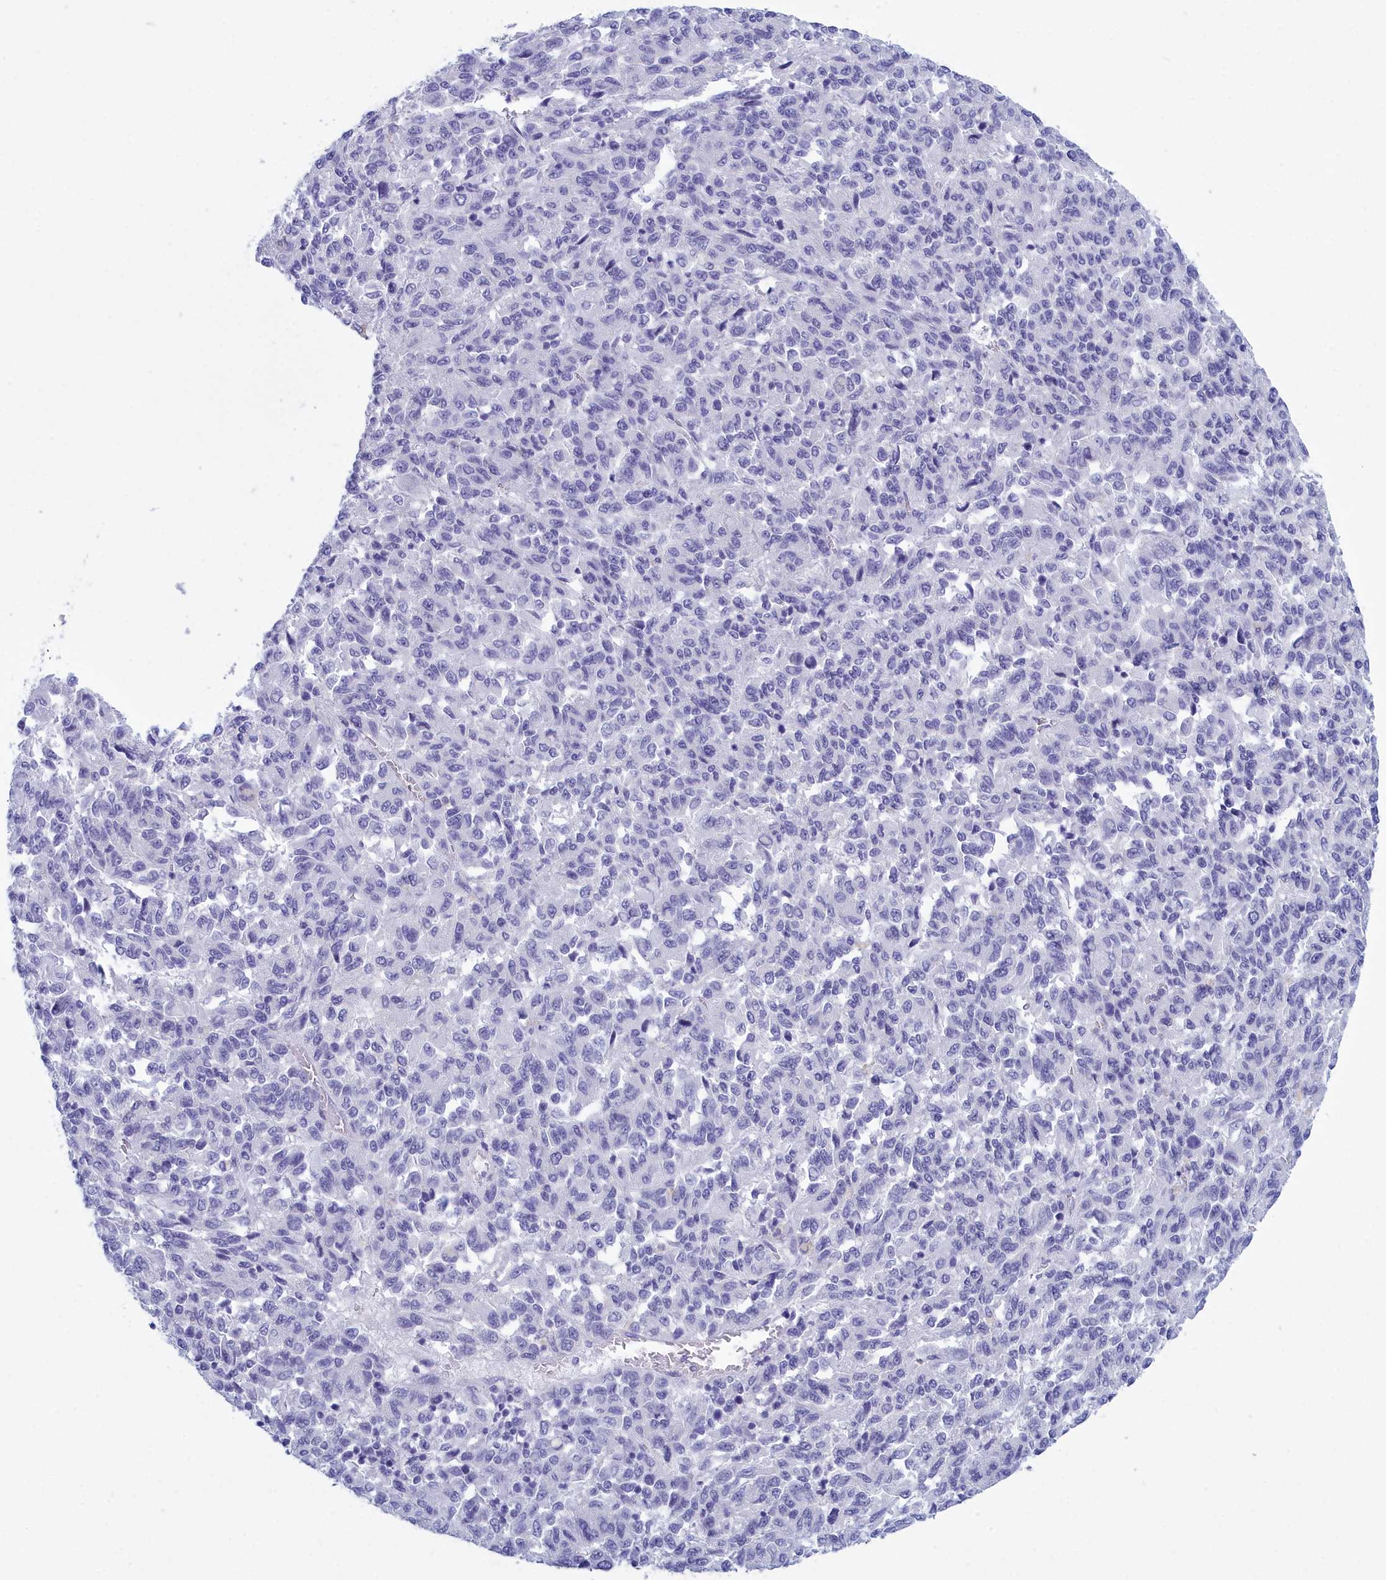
{"staining": {"intensity": "negative", "quantity": "none", "location": "none"}, "tissue": "melanoma", "cell_type": "Tumor cells", "image_type": "cancer", "snomed": [{"axis": "morphology", "description": "Malignant melanoma, Metastatic site"}, {"axis": "topography", "description": "Lung"}], "caption": "This is an immunohistochemistry (IHC) micrograph of malignant melanoma (metastatic site). There is no expression in tumor cells.", "gene": "TMEM97", "patient": {"sex": "male", "age": 64}}